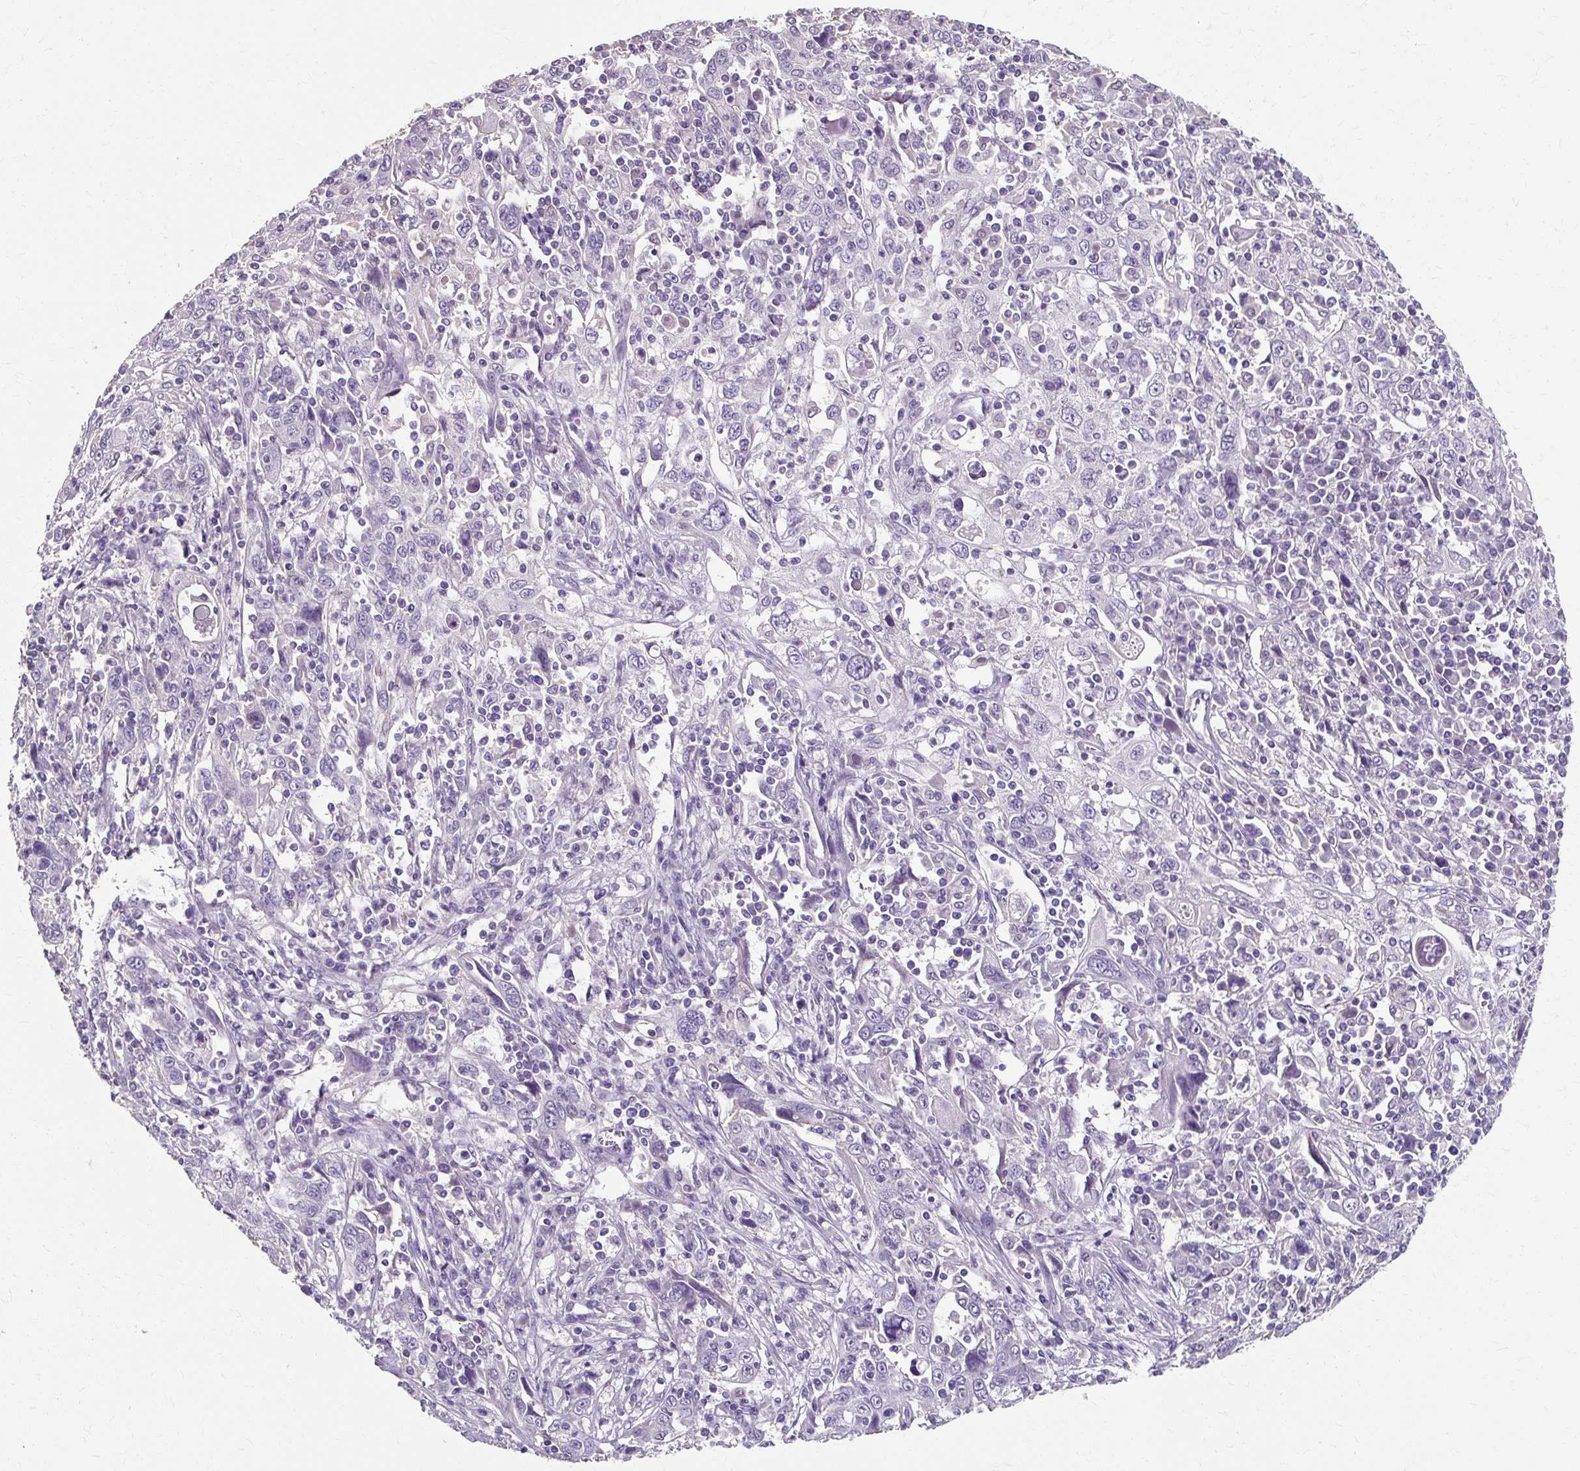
{"staining": {"intensity": "negative", "quantity": "none", "location": "none"}, "tissue": "cervical cancer", "cell_type": "Tumor cells", "image_type": "cancer", "snomed": [{"axis": "morphology", "description": "Squamous cell carcinoma, NOS"}, {"axis": "topography", "description": "Cervix"}], "caption": "Squamous cell carcinoma (cervical) stained for a protein using immunohistochemistry (IHC) displays no positivity tumor cells.", "gene": "KLHL24", "patient": {"sex": "female", "age": 46}}